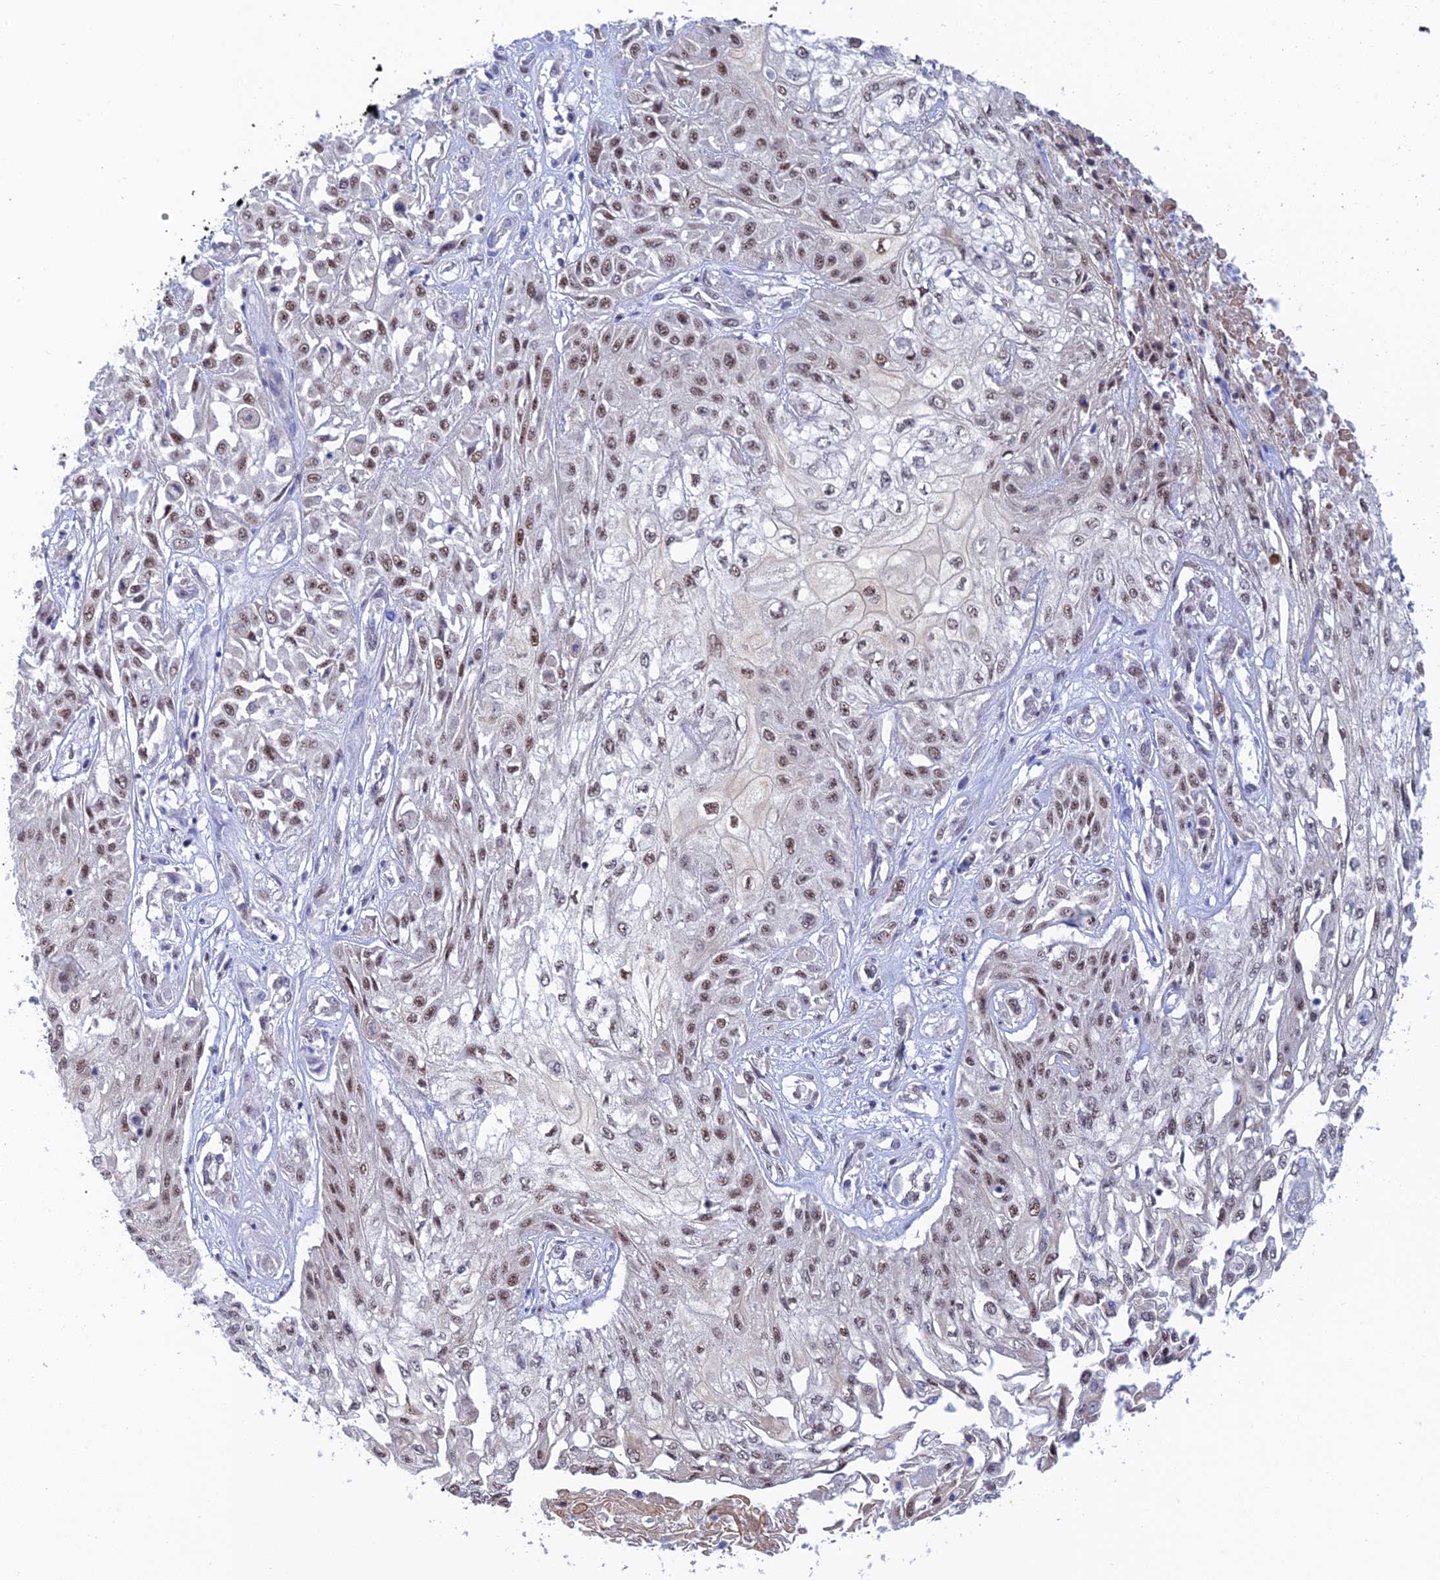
{"staining": {"intensity": "moderate", "quantity": ">75%", "location": "nuclear"}, "tissue": "skin cancer", "cell_type": "Tumor cells", "image_type": "cancer", "snomed": [{"axis": "morphology", "description": "Squamous cell carcinoma, NOS"}, {"axis": "morphology", "description": "Squamous cell carcinoma, metastatic, NOS"}, {"axis": "topography", "description": "Skin"}, {"axis": "topography", "description": "Lymph node"}], "caption": "Moderate nuclear positivity for a protein is appreciated in approximately >75% of tumor cells of skin cancer (squamous cell carcinoma) using IHC.", "gene": "CFAP92", "patient": {"sex": "male", "age": 75}}